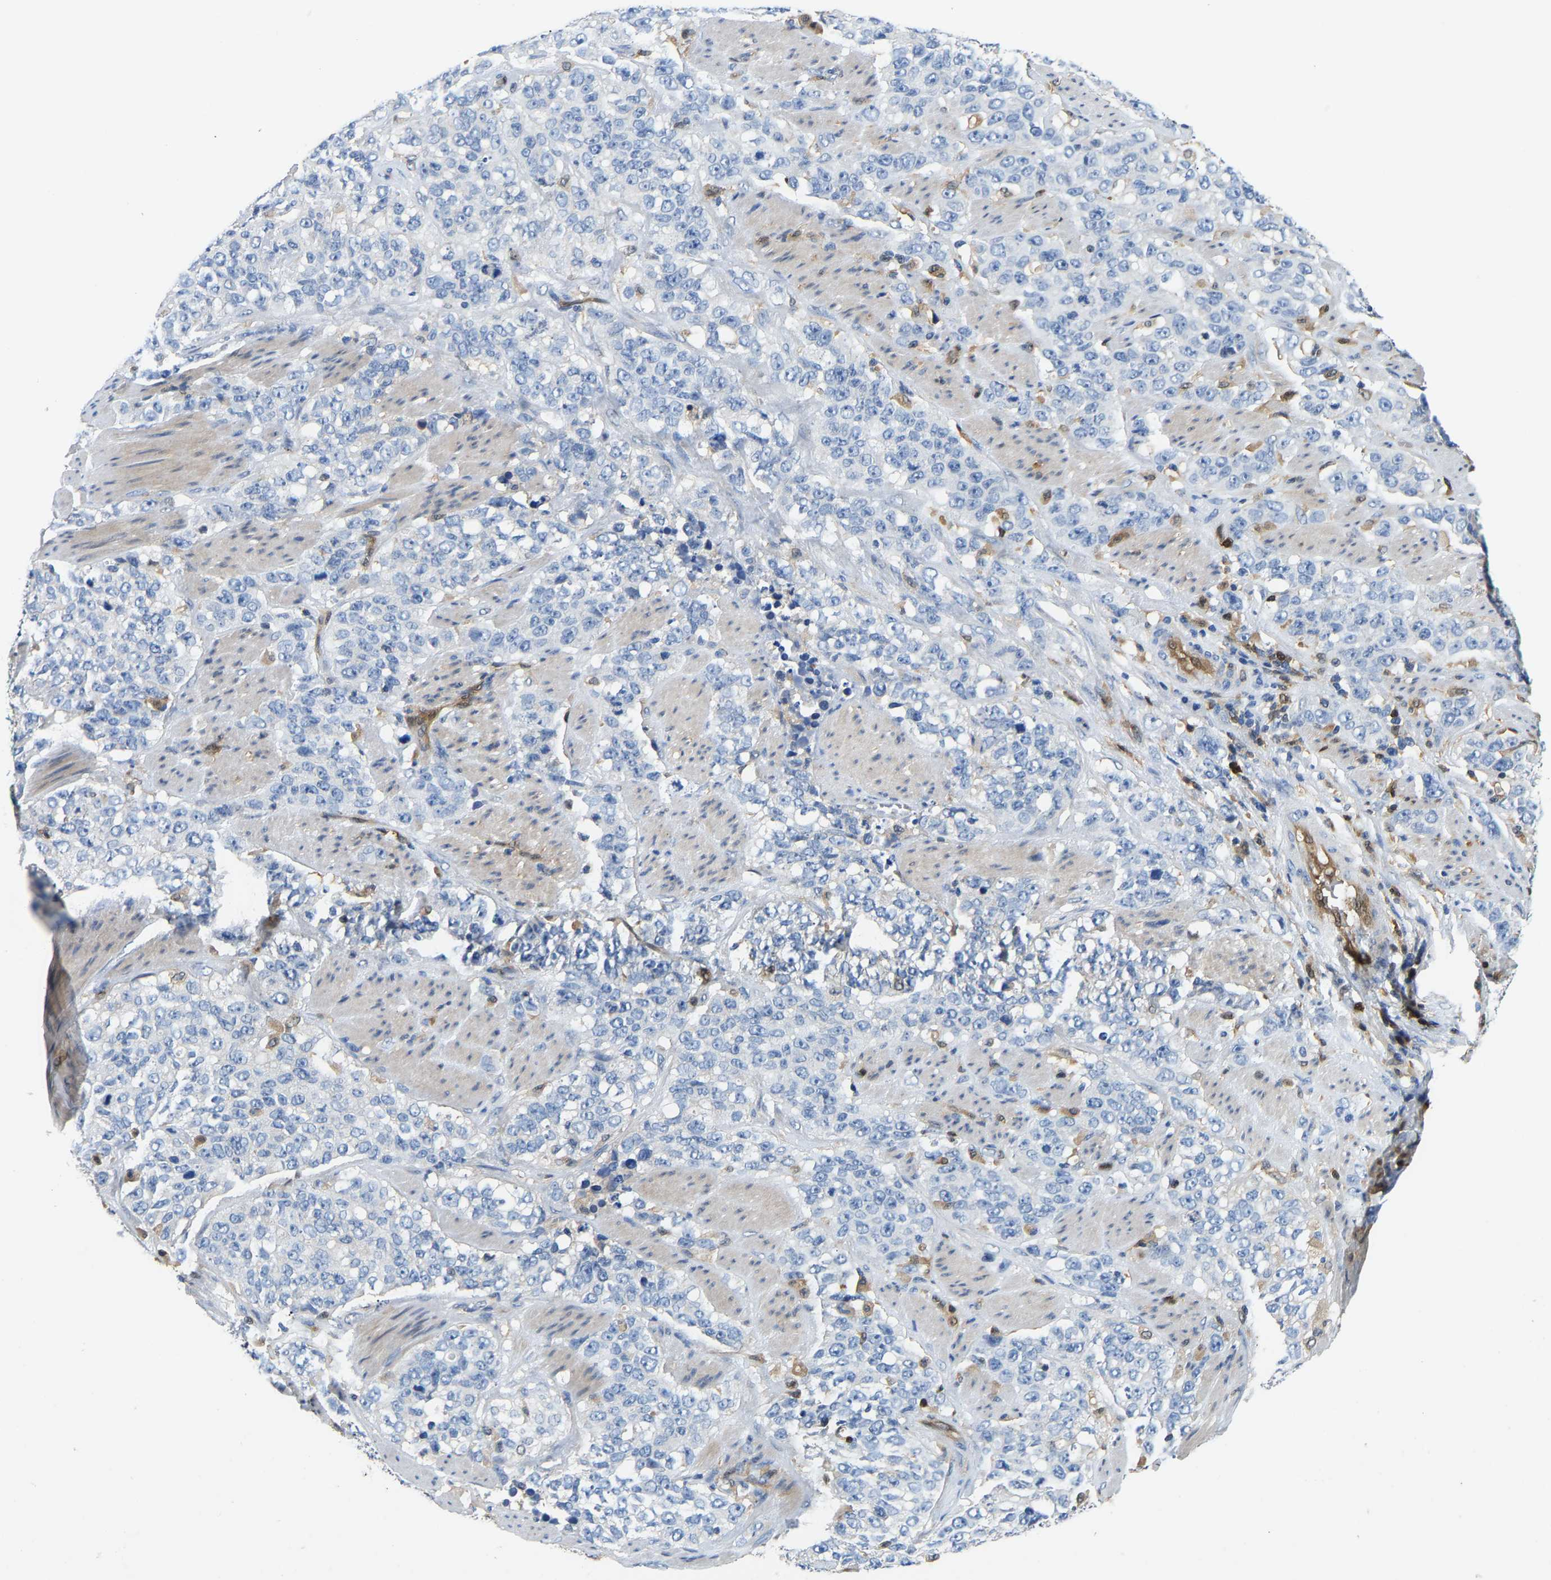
{"staining": {"intensity": "negative", "quantity": "none", "location": "none"}, "tissue": "stomach cancer", "cell_type": "Tumor cells", "image_type": "cancer", "snomed": [{"axis": "morphology", "description": "Adenocarcinoma, NOS"}, {"axis": "topography", "description": "Stomach"}], "caption": "Tumor cells show no significant expression in stomach adenocarcinoma.", "gene": "GIMAP7", "patient": {"sex": "male", "age": 48}}